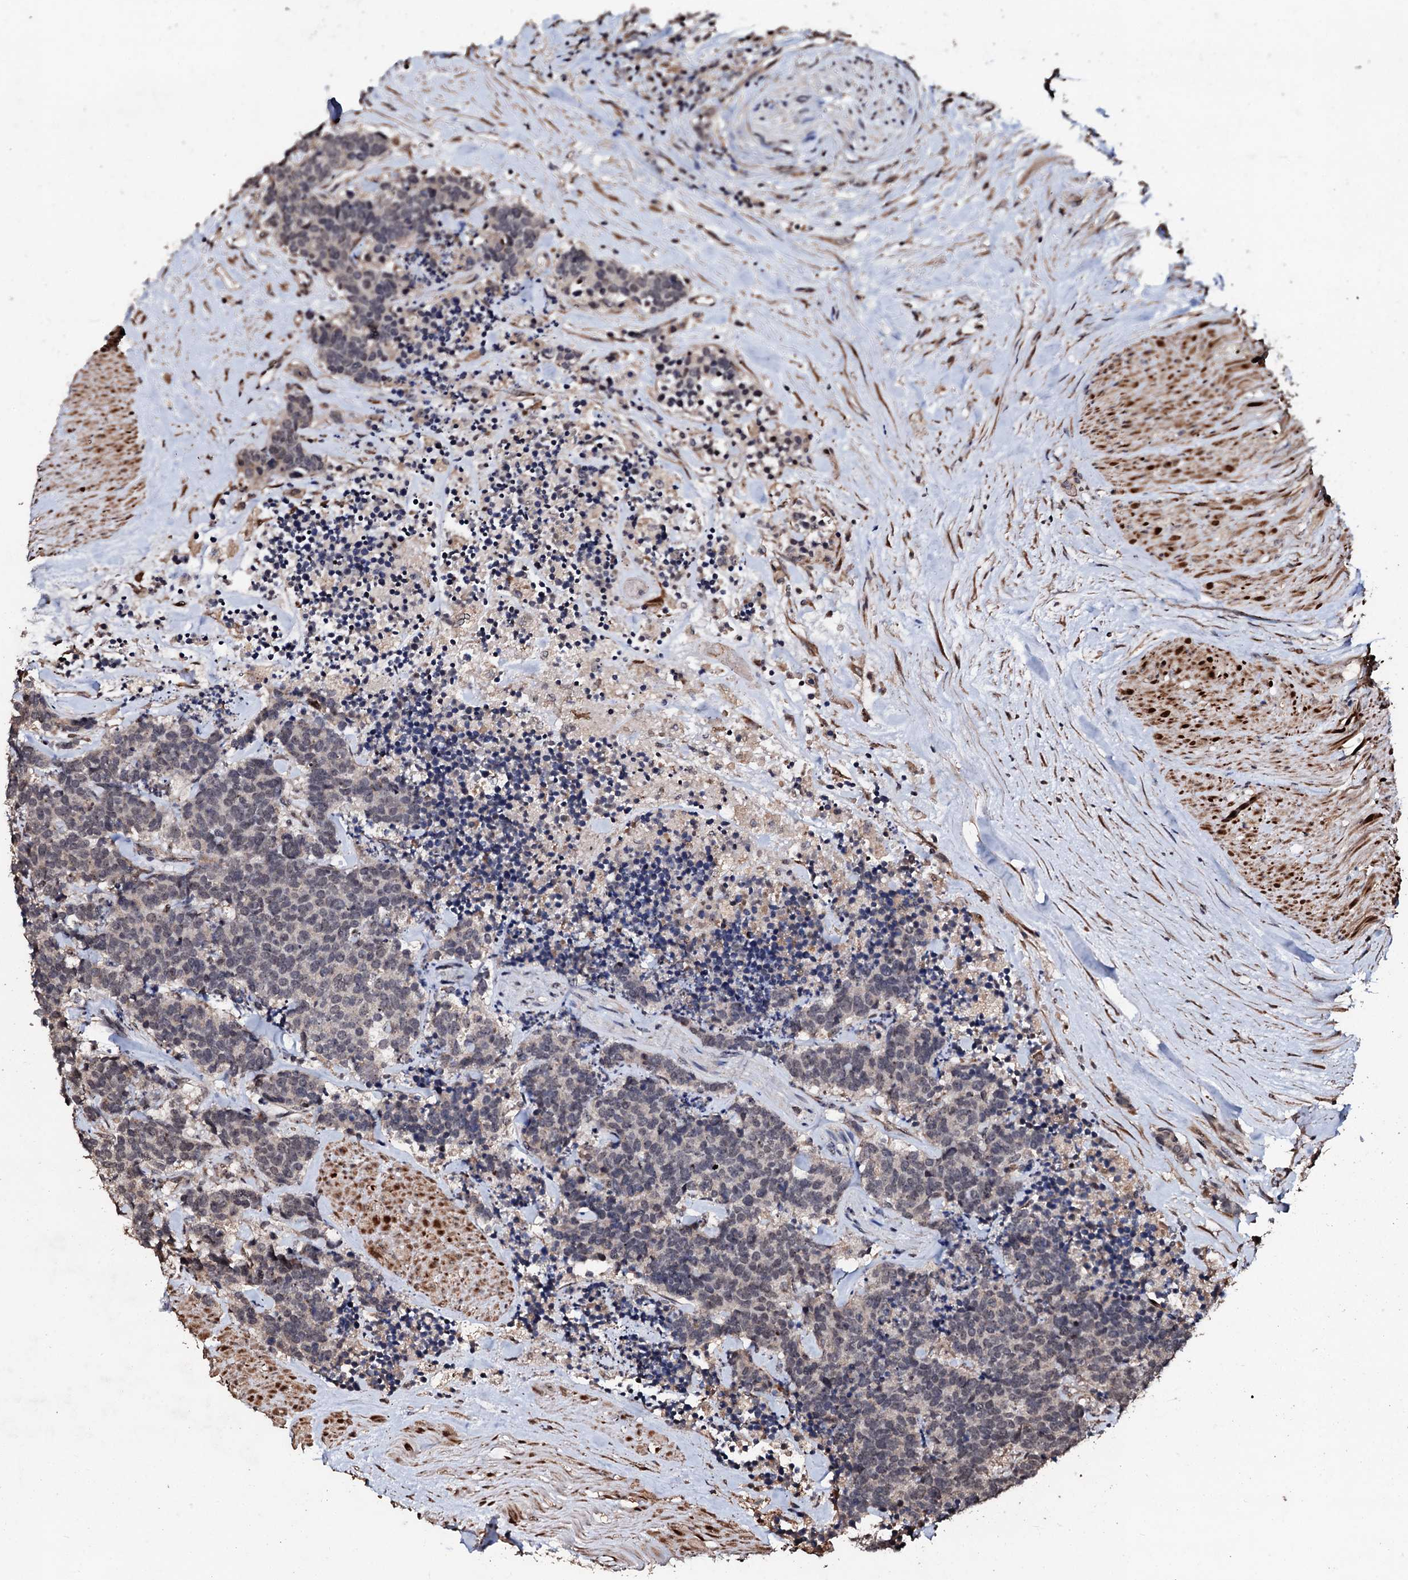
{"staining": {"intensity": "negative", "quantity": "none", "location": "none"}, "tissue": "carcinoid", "cell_type": "Tumor cells", "image_type": "cancer", "snomed": [{"axis": "morphology", "description": "Carcinoma, NOS"}, {"axis": "morphology", "description": "Carcinoid, malignant, NOS"}, {"axis": "topography", "description": "Urinary bladder"}], "caption": "A high-resolution image shows immunohistochemistry (IHC) staining of carcinoid (malignant), which displays no significant staining in tumor cells.", "gene": "SUPT7L", "patient": {"sex": "male", "age": 57}}